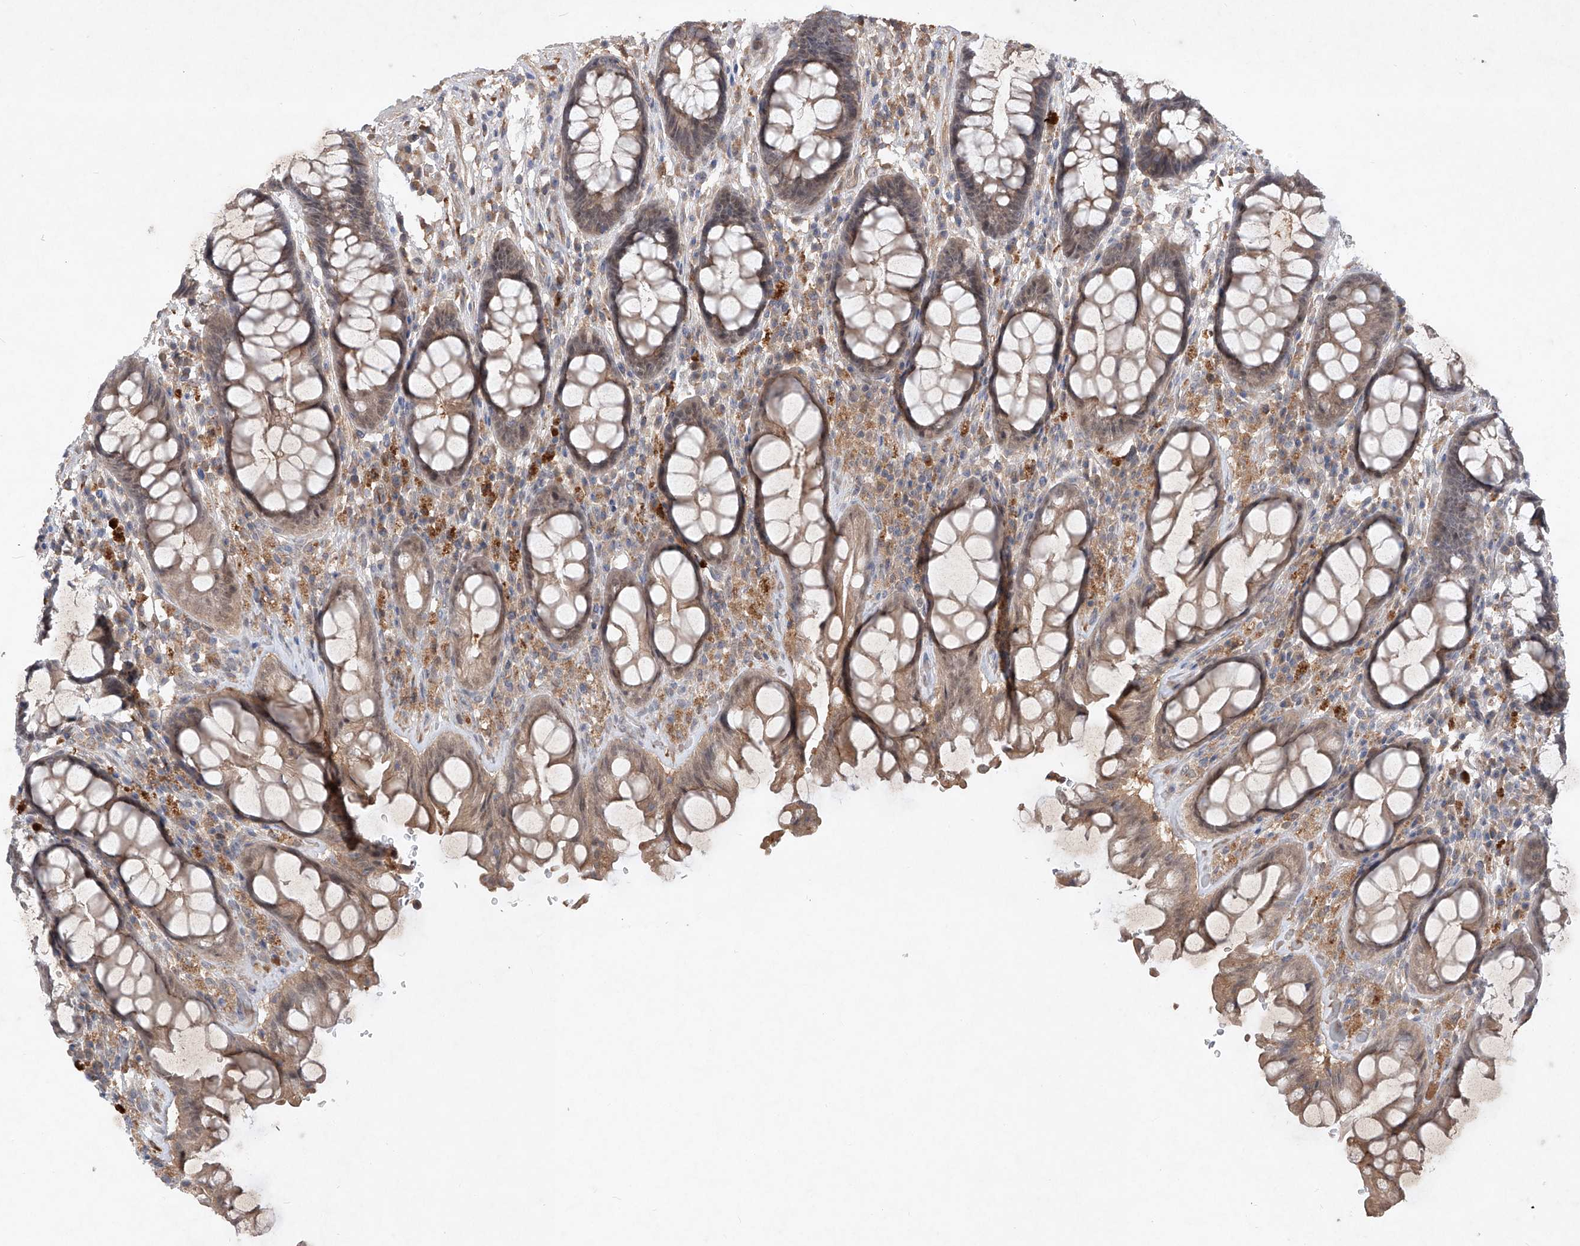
{"staining": {"intensity": "weak", "quantity": ">75%", "location": "cytoplasmic/membranous"}, "tissue": "rectum", "cell_type": "Glandular cells", "image_type": "normal", "snomed": [{"axis": "morphology", "description": "Normal tissue, NOS"}, {"axis": "topography", "description": "Rectum"}], "caption": "Protein staining demonstrates weak cytoplasmic/membranous staining in about >75% of glandular cells in unremarkable rectum. The protein is shown in brown color, while the nuclei are stained blue.", "gene": "FAM135A", "patient": {"sex": "male", "age": 64}}